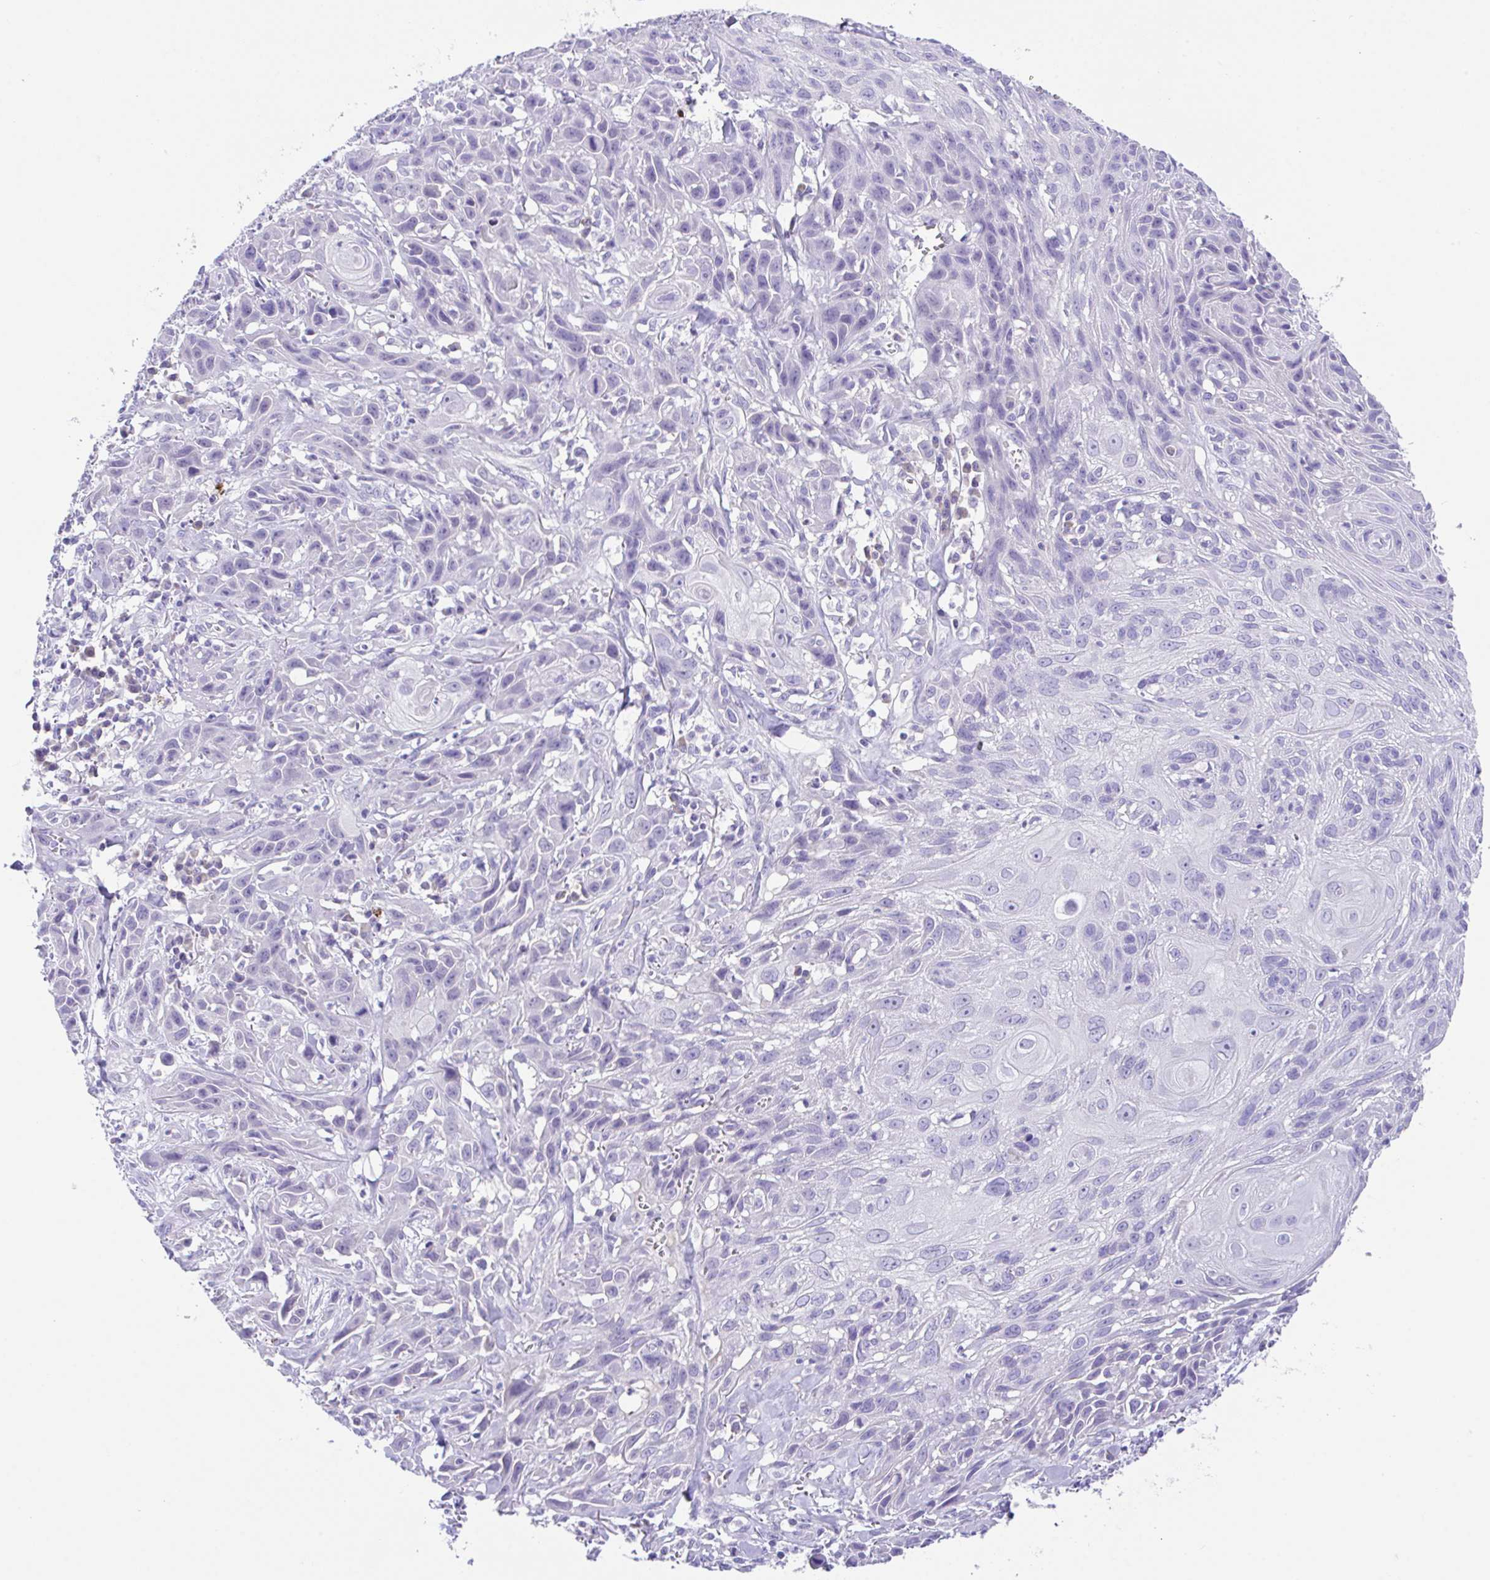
{"staining": {"intensity": "negative", "quantity": "none", "location": "none"}, "tissue": "skin cancer", "cell_type": "Tumor cells", "image_type": "cancer", "snomed": [{"axis": "morphology", "description": "Squamous cell carcinoma, NOS"}, {"axis": "topography", "description": "Skin"}, {"axis": "topography", "description": "Vulva"}], "caption": "Immunohistochemistry image of human skin cancer (squamous cell carcinoma) stained for a protein (brown), which exhibits no expression in tumor cells. (DAB IHC, high magnification).", "gene": "HACD4", "patient": {"sex": "female", "age": 83}}